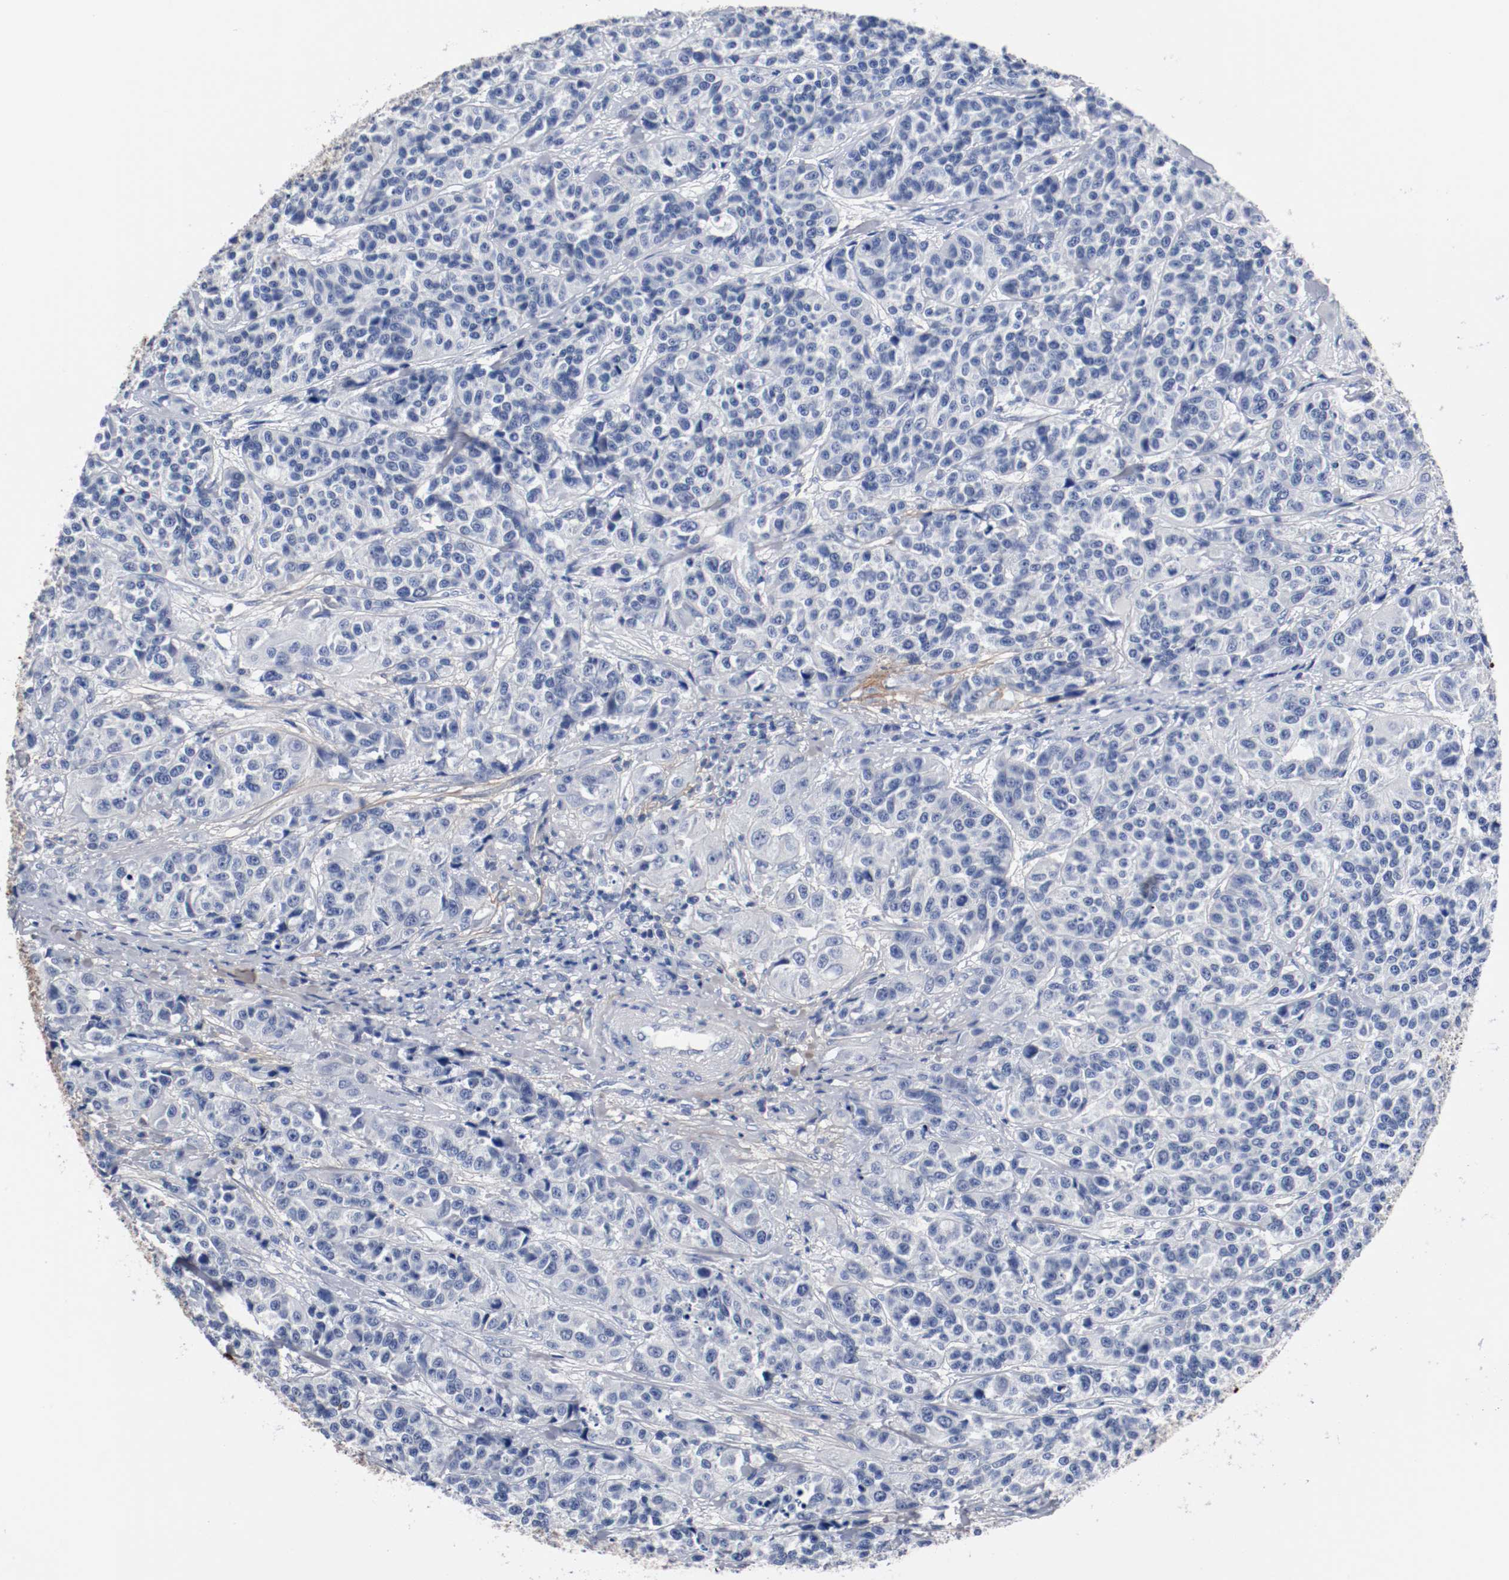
{"staining": {"intensity": "negative", "quantity": "none", "location": "none"}, "tissue": "urothelial cancer", "cell_type": "Tumor cells", "image_type": "cancer", "snomed": [{"axis": "morphology", "description": "Urothelial carcinoma, High grade"}, {"axis": "topography", "description": "Urinary bladder"}], "caption": "The immunohistochemistry image has no significant expression in tumor cells of urothelial cancer tissue. (DAB (3,3'-diaminobenzidine) immunohistochemistry (IHC), high magnification).", "gene": "TNC", "patient": {"sex": "female", "age": 81}}